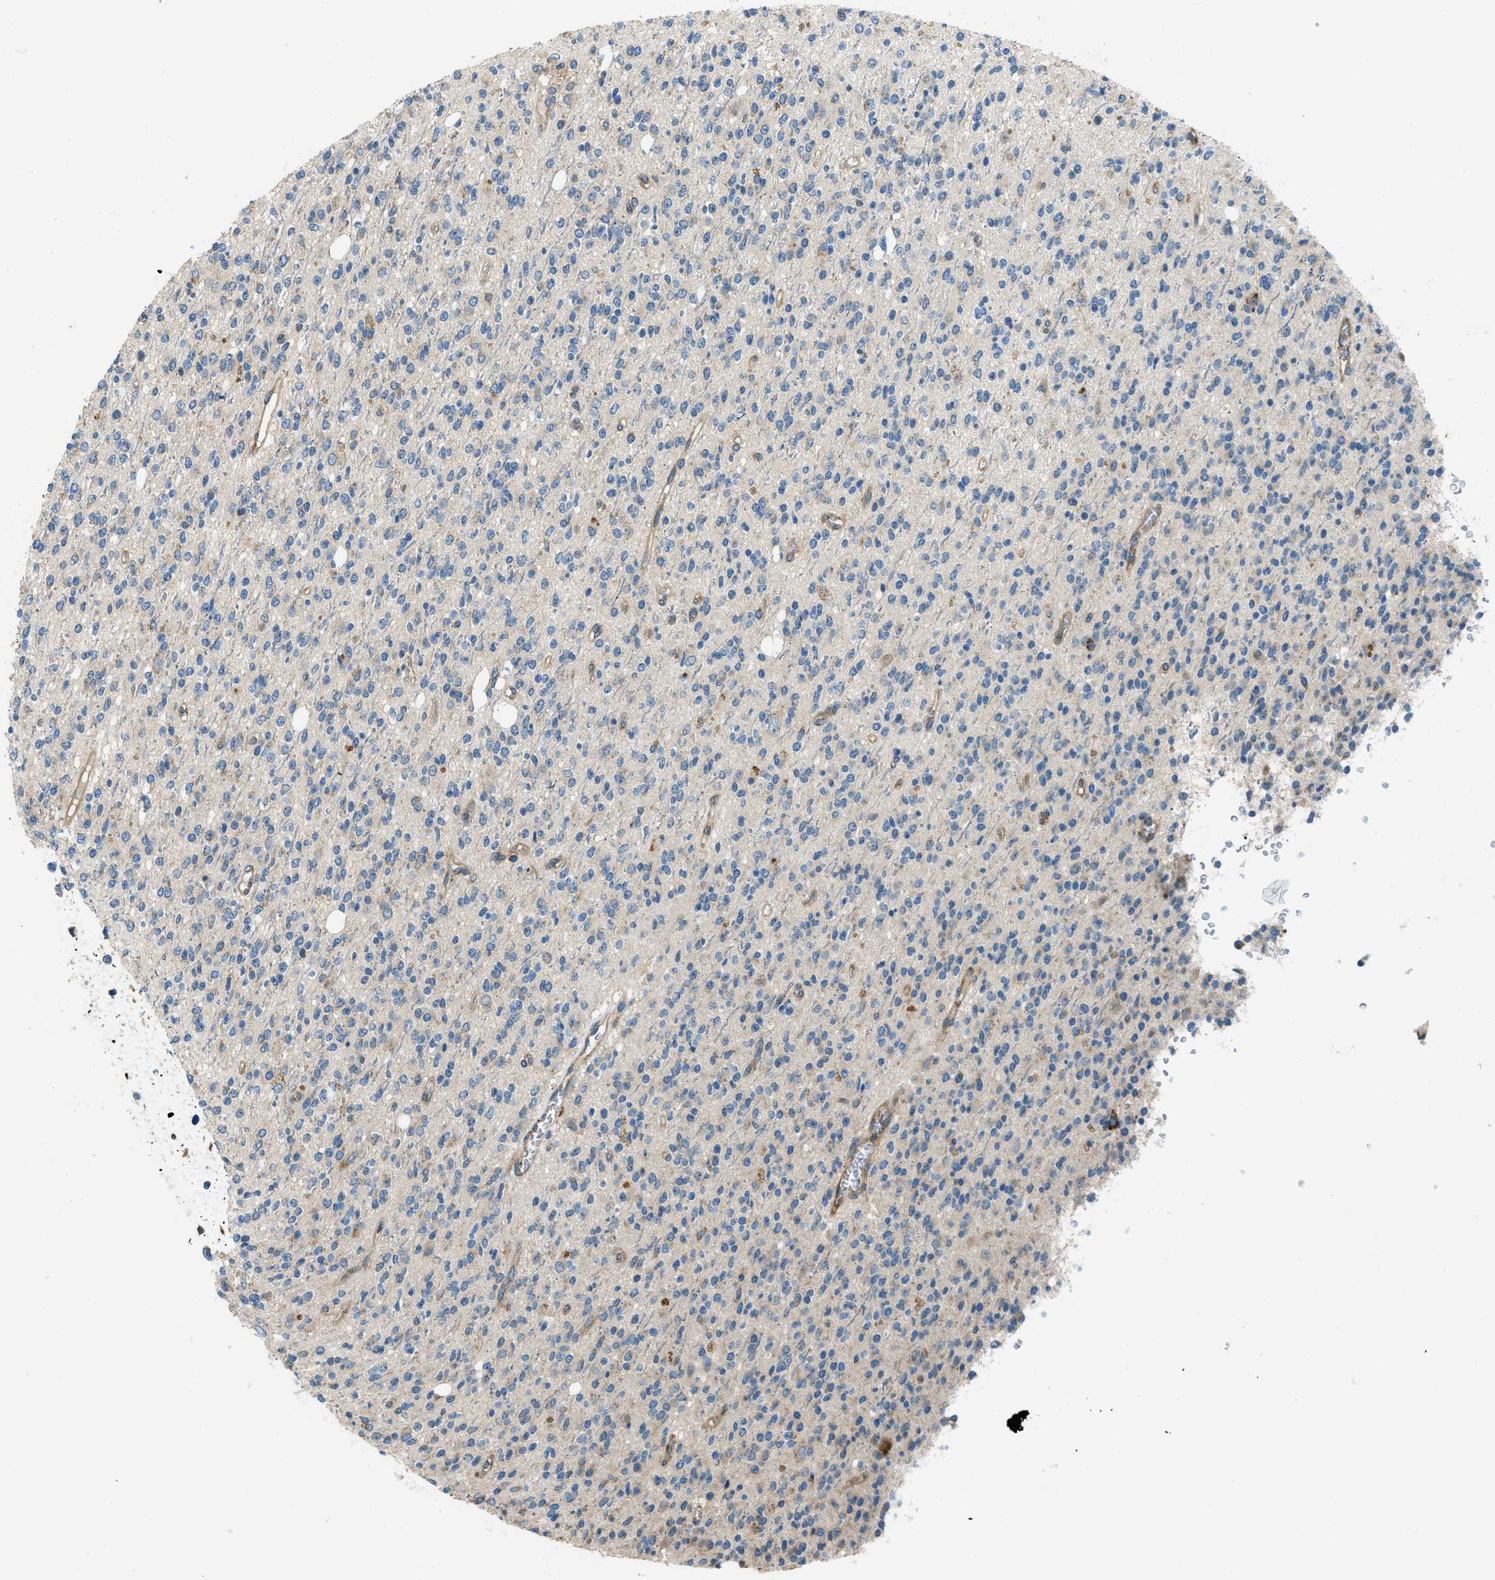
{"staining": {"intensity": "weak", "quantity": "<25%", "location": "cytoplasmic/membranous"}, "tissue": "glioma", "cell_type": "Tumor cells", "image_type": "cancer", "snomed": [{"axis": "morphology", "description": "Glioma, malignant, High grade"}, {"axis": "topography", "description": "Brain"}], "caption": "Photomicrograph shows no protein expression in tumor cells of malignant high-grade glioma tissue.", "gene": "GIMAP8", "patient": {"sex": "male", "age": 34}}